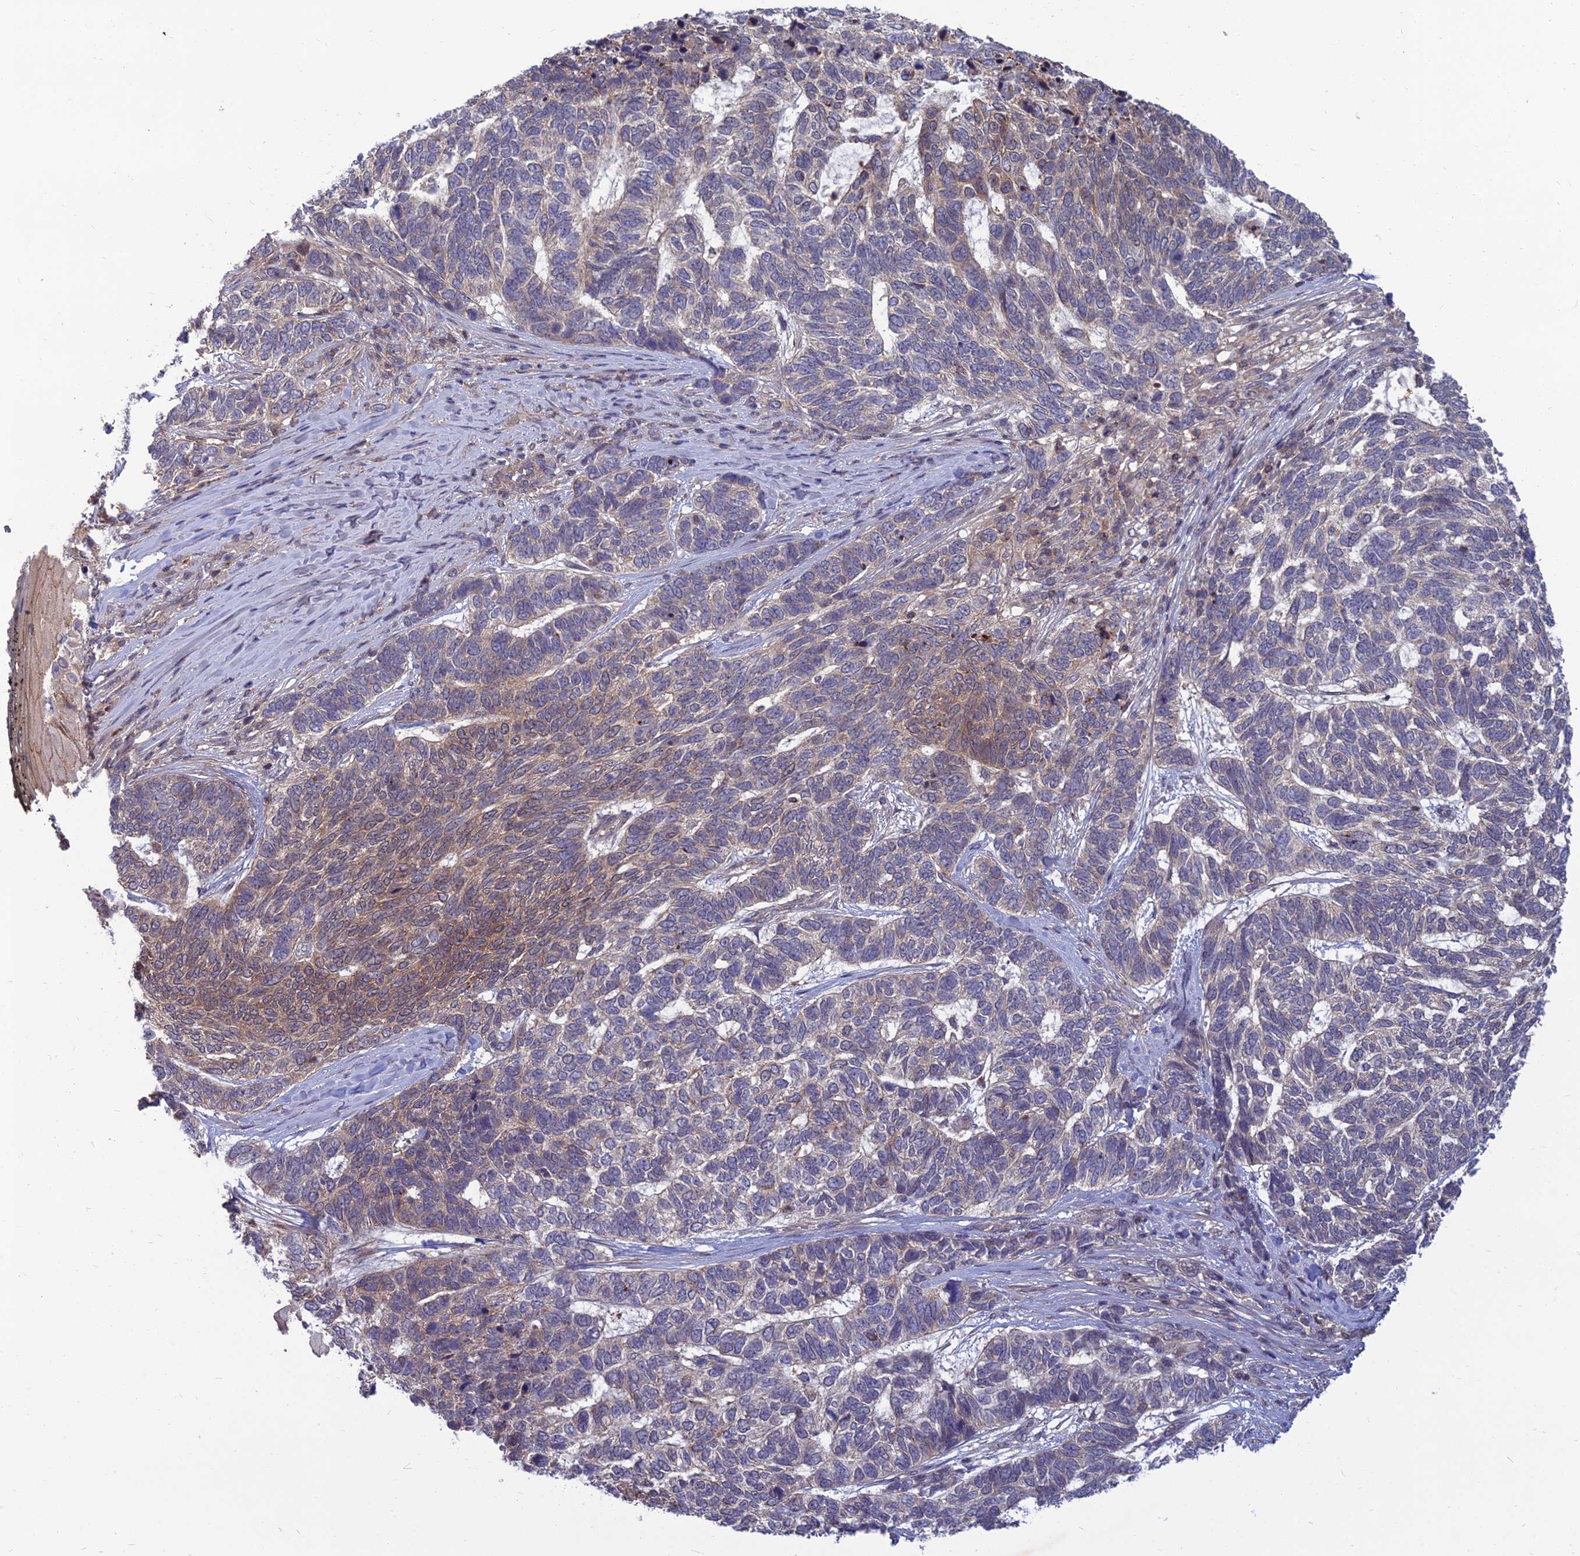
{"staining": {"intensity": "moderate", "quantity": "<25%", "location": "cytoplasmic/membranous"}, "tissue": "skin cancer", "cell_type": "Tumor cells", "image_type": "cancer", "snomed": [{"axis": "morphology", "description": "Basal cell carcinoma"}, {"axis": "topography", "description": "Skin"}], "caption": "About <25% of tumor cells in skin cancer (basal cell carcinoma) display moderate cytoplasmic/membranous protein staining as visualized by brown immunohistochemical staining.", "gene": "OPA3", "patient": {"sex": "female", "age": 65}}